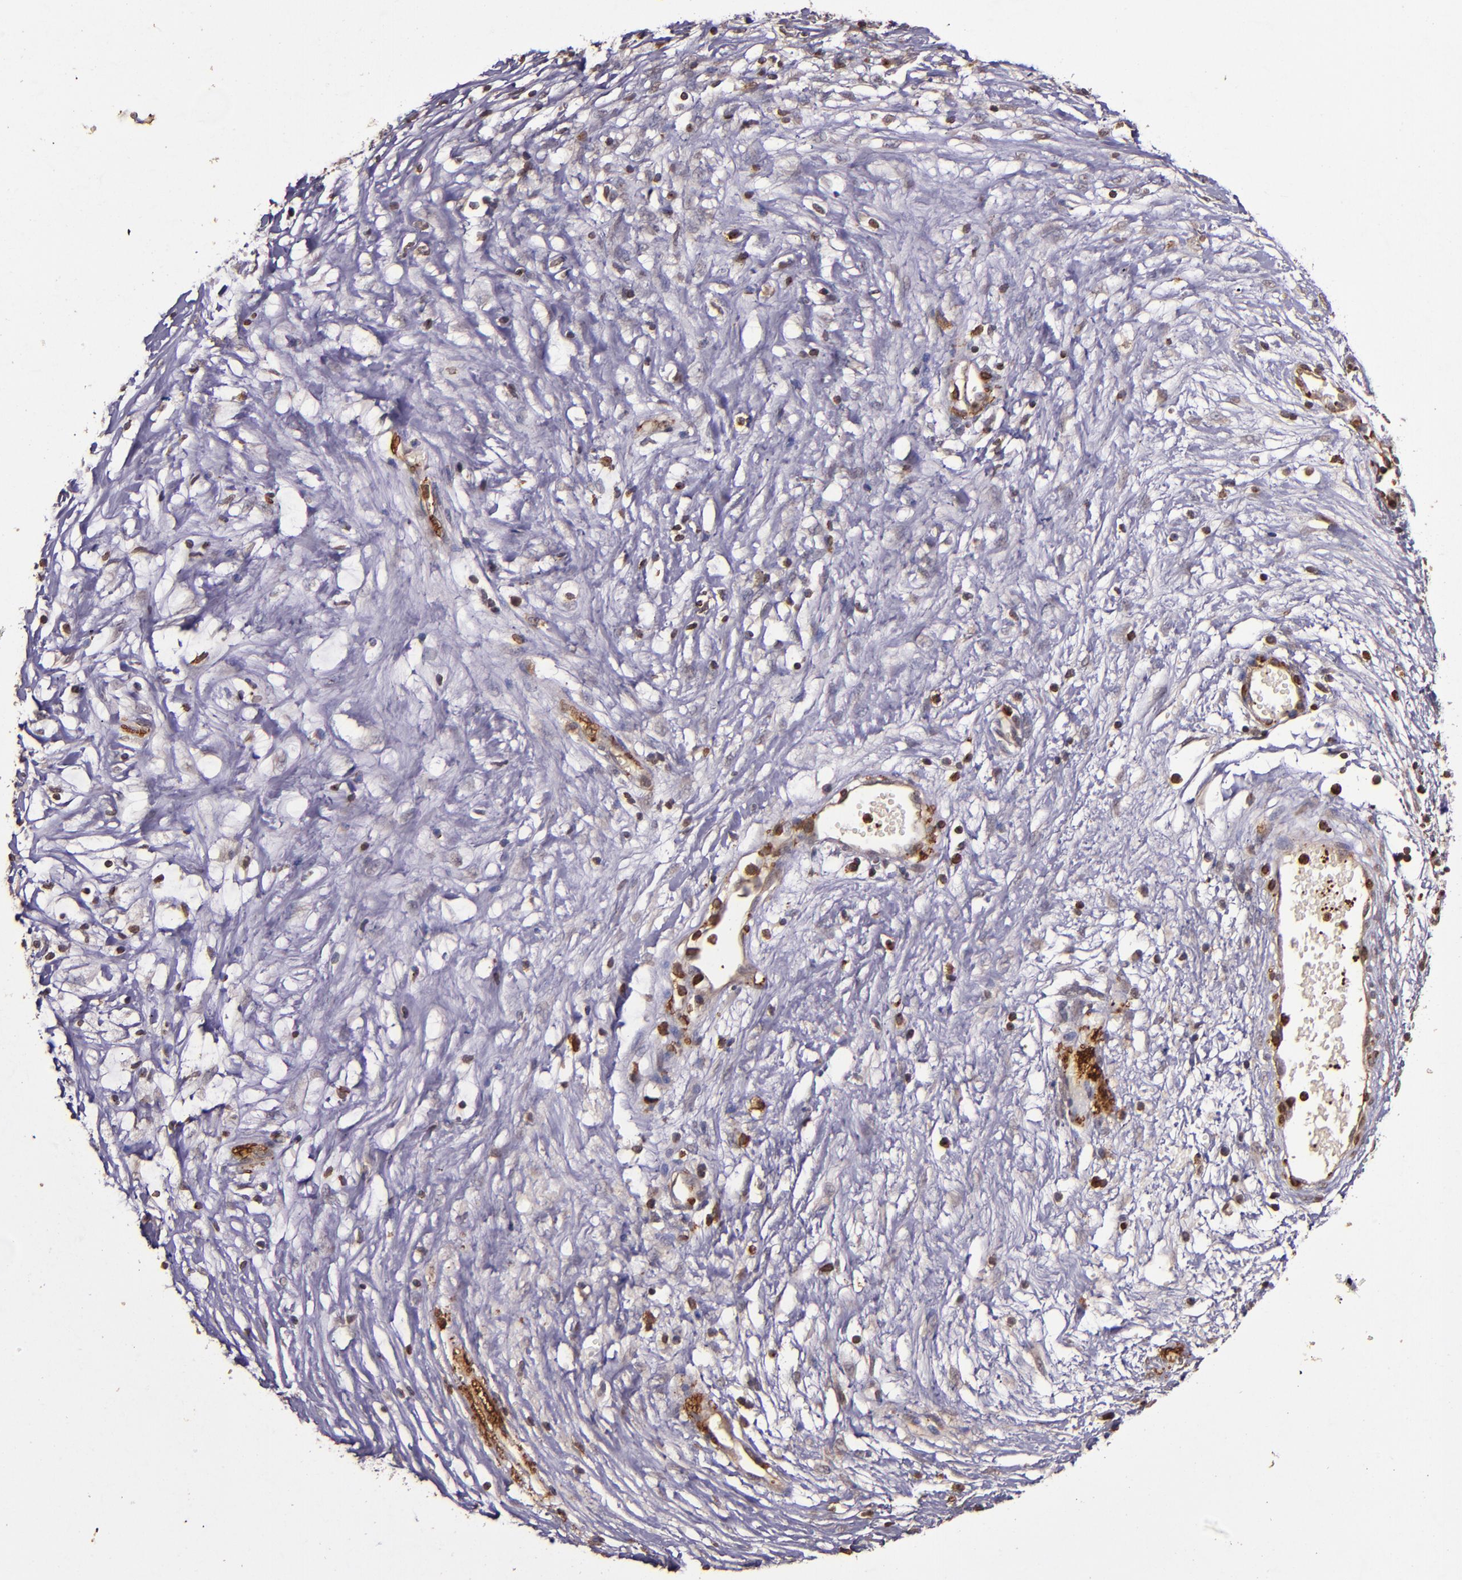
{"staining": {"intensity": "weak", "quantity": "<25%", "location": "cytoplasmic/membranous"}, "tissue": "ovarian cancer", "cell_type": "Tumor cells", "image_type": "cancer", "snomed": [{"axis": "morphology", "description": "Carcinoma, endometroid"}, {"axis": "topography", "description": "Ovary"}], "caption": "DAB immunohistochemical staining of ovarian cancer (endometroid carcinoma) reveals no significant staining in tumor cells.", "gene": "SLC2A3", "patient": {"sex": "female", "age": 42}}